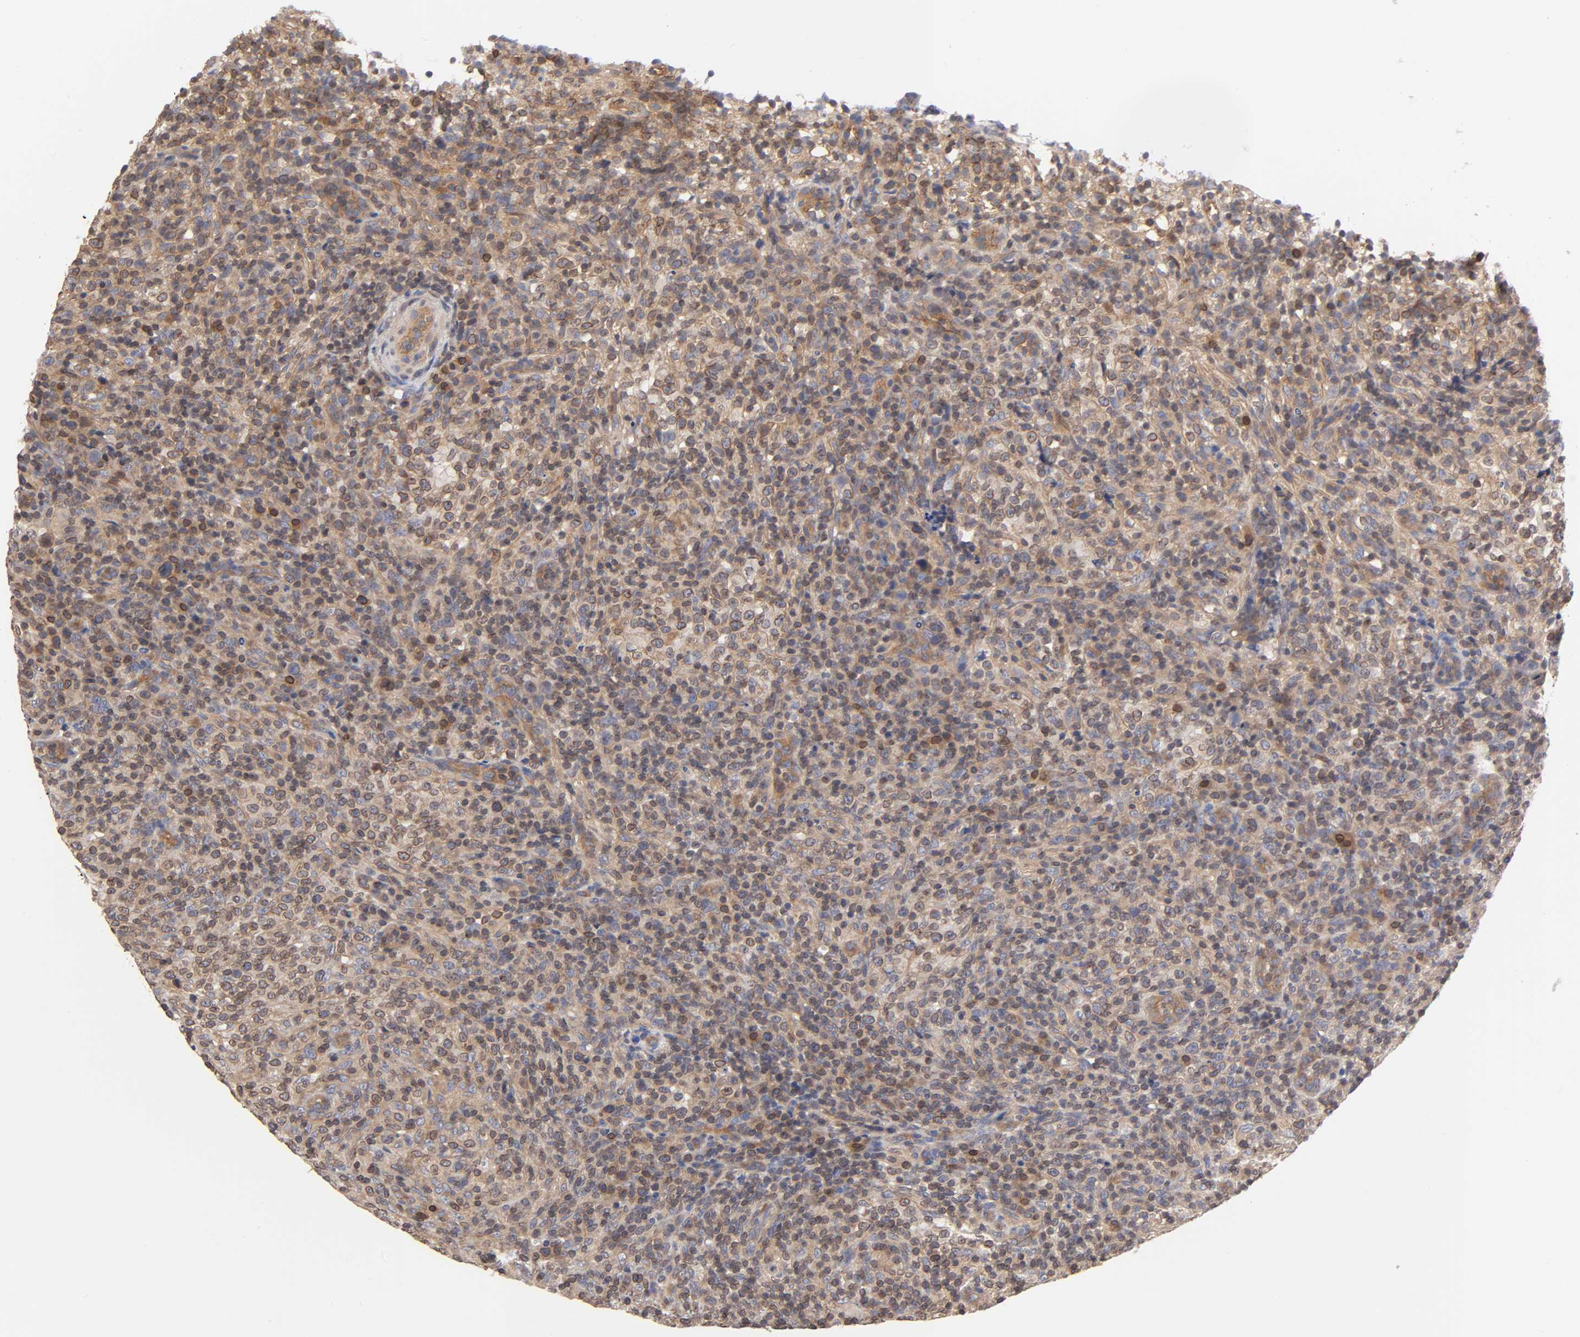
{"staining": {"intensity": "moderate", "quantity": ">75%", "location": "cytoplasmic/membranous"}, "tissue": "lymphoma", "cell_type": "Tumor cells", "image_type": "cancer", "snomed": [{"axis": "morphology", "description": "Malignant lymphoma, non-Hodgkin's type, High grade"}, {"axis": "topography", "description": "Lymph node"}], "caption": "IHC image of neoplastic tissue: lymphoma stained using immunohistochemistry demonstrates medium levels of moderate protein expression localized specifically in the cytoplasmic/membranous of tumor cells, appearing as a cytoplasmic/membranous brown color.", "gene": "STRN3", "patient": {"sex": "female", "age": 76}}